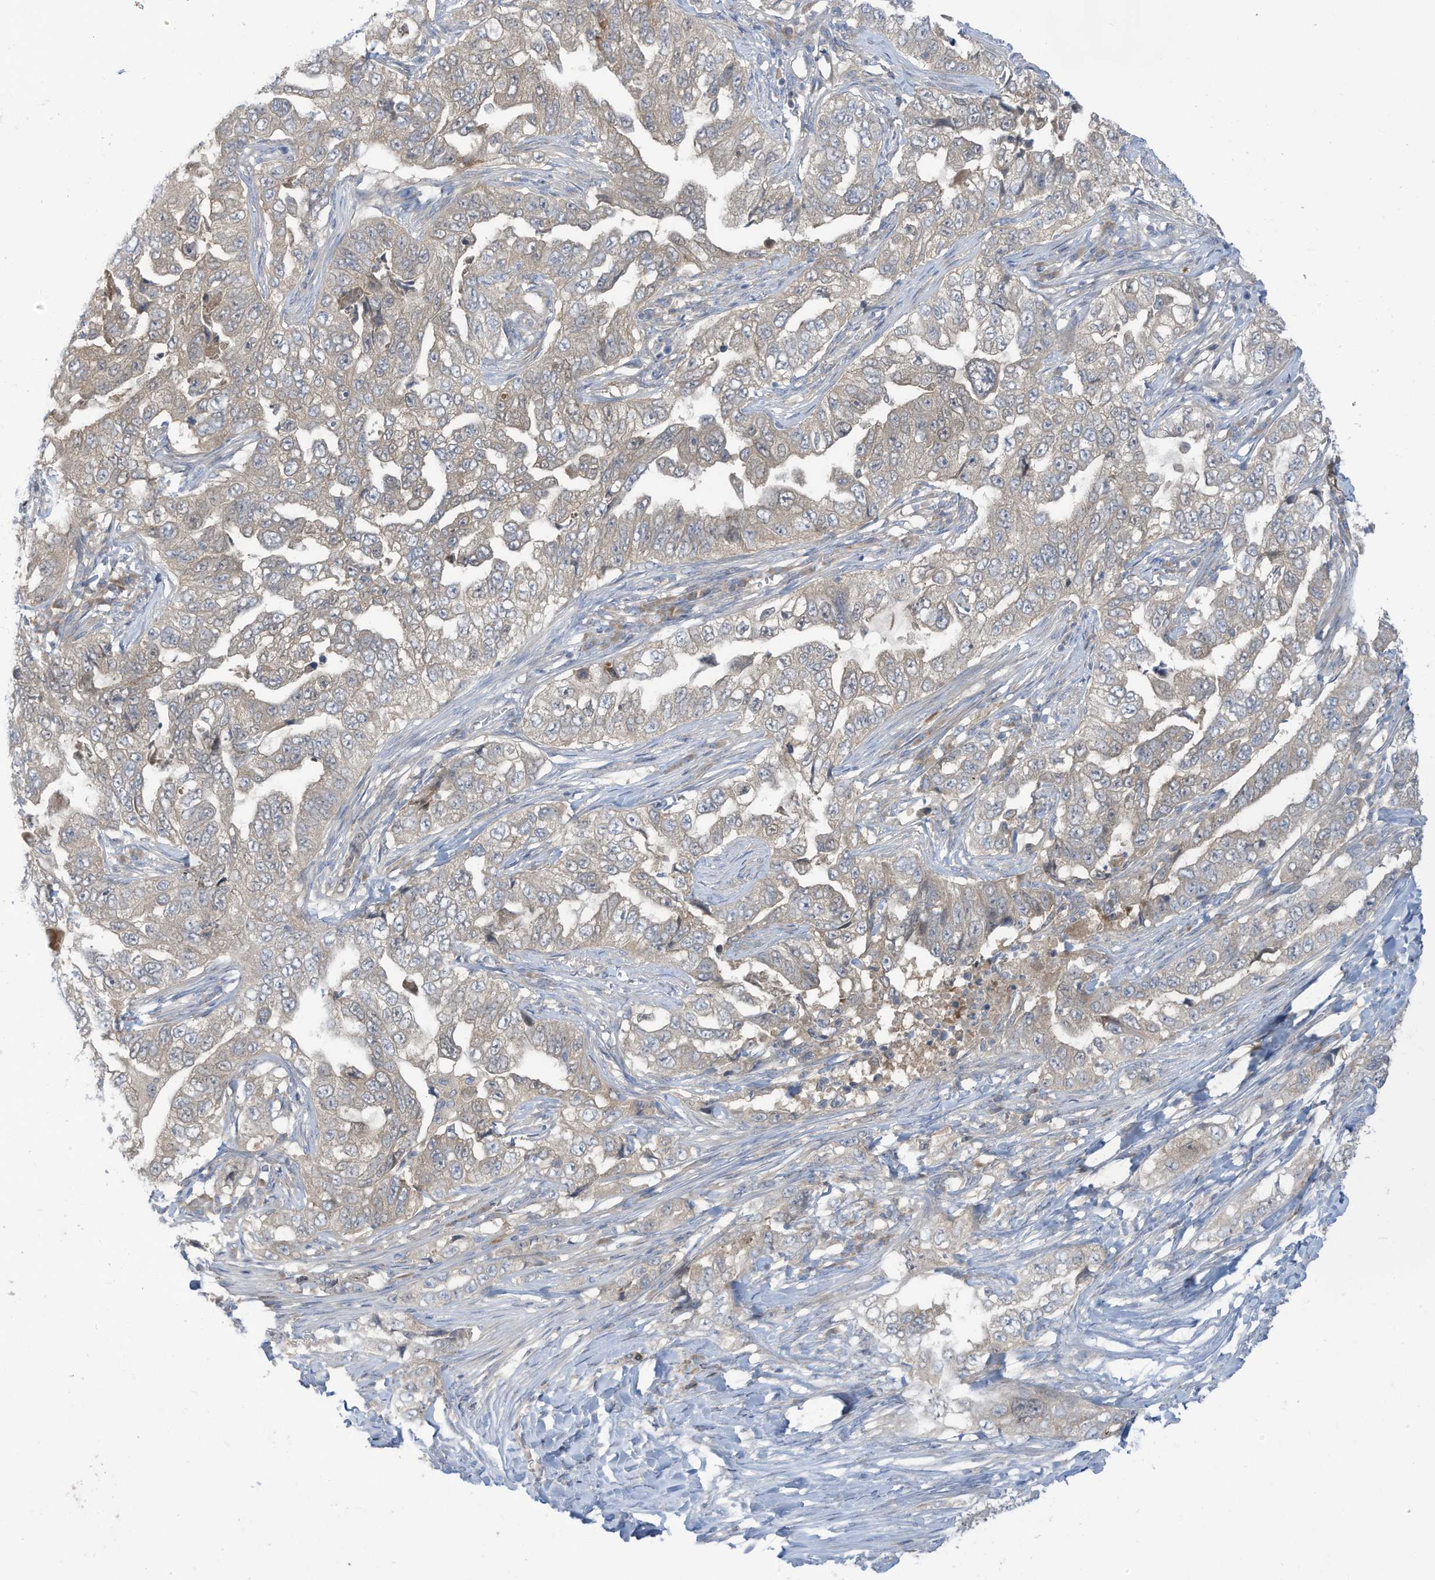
{"staining": {"intensity": "weak", "quantity": "25%-75%", "location": "cytoplasmic/membranous"}, "tissue": "lung cancer", "cell_type": "Tumor cells", "image_type": "cancer", "snomed": [{"axis": "morphology", "description": "Adenocarcinoma, NOS"}, {"axis": "topography", "description": "Lung"}], "caption": "Brown immunohistochemical staining in human lung adenocarcinoma shows weak cytoplasmic/membranous expression in approximately 25%-75% of tumor cells. (Stains: DAB (3,3'-diaminobenzidine) in brown, nuclei in blue, Microscopy: brightfield microscopy at high magnification).", "gene": "LRRN2", "patient": {"sex": "female", "age": 51}}